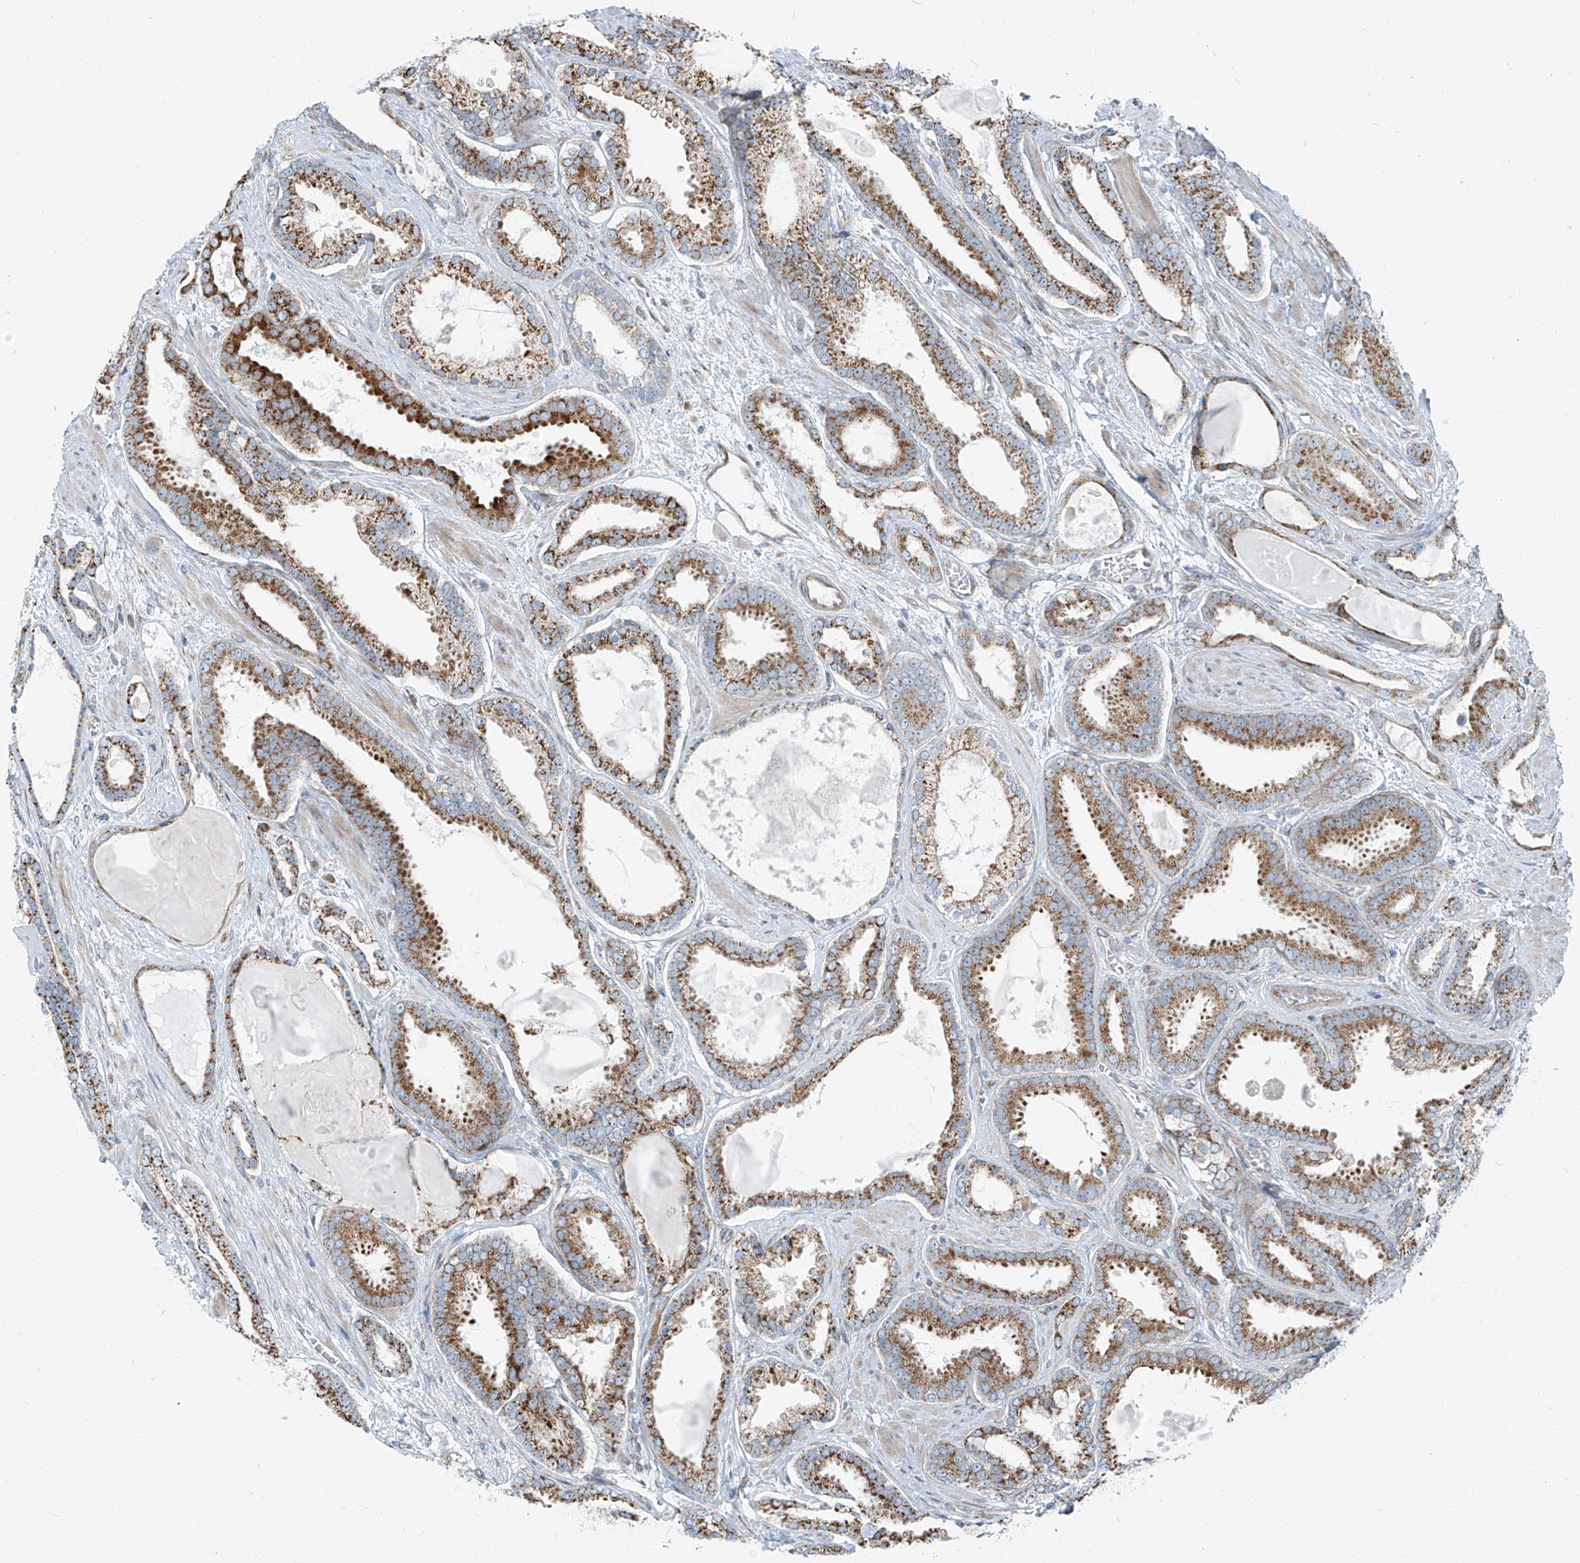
{"staining": {"intensity": "moderate", "quantity": ">75%", "location": "cytoplasmic/membranous"}, "tissue": "prostate cancer", "cell_type": "Tumor cells", "image_type": "cancer", "snomed": [{"axis": "morphology", "description": "Adenocarcinoma, High grade"}, {"axis": "topography", "description": "Prostate"}], "caption": "Prostate cancer stained for a protein (brown) reveals moderate cytoplasmic/membranous positive staining in approximately >75% of tumor cells.", "gene": "HIC2", "patient": {"sex": "male", "age": 60}}